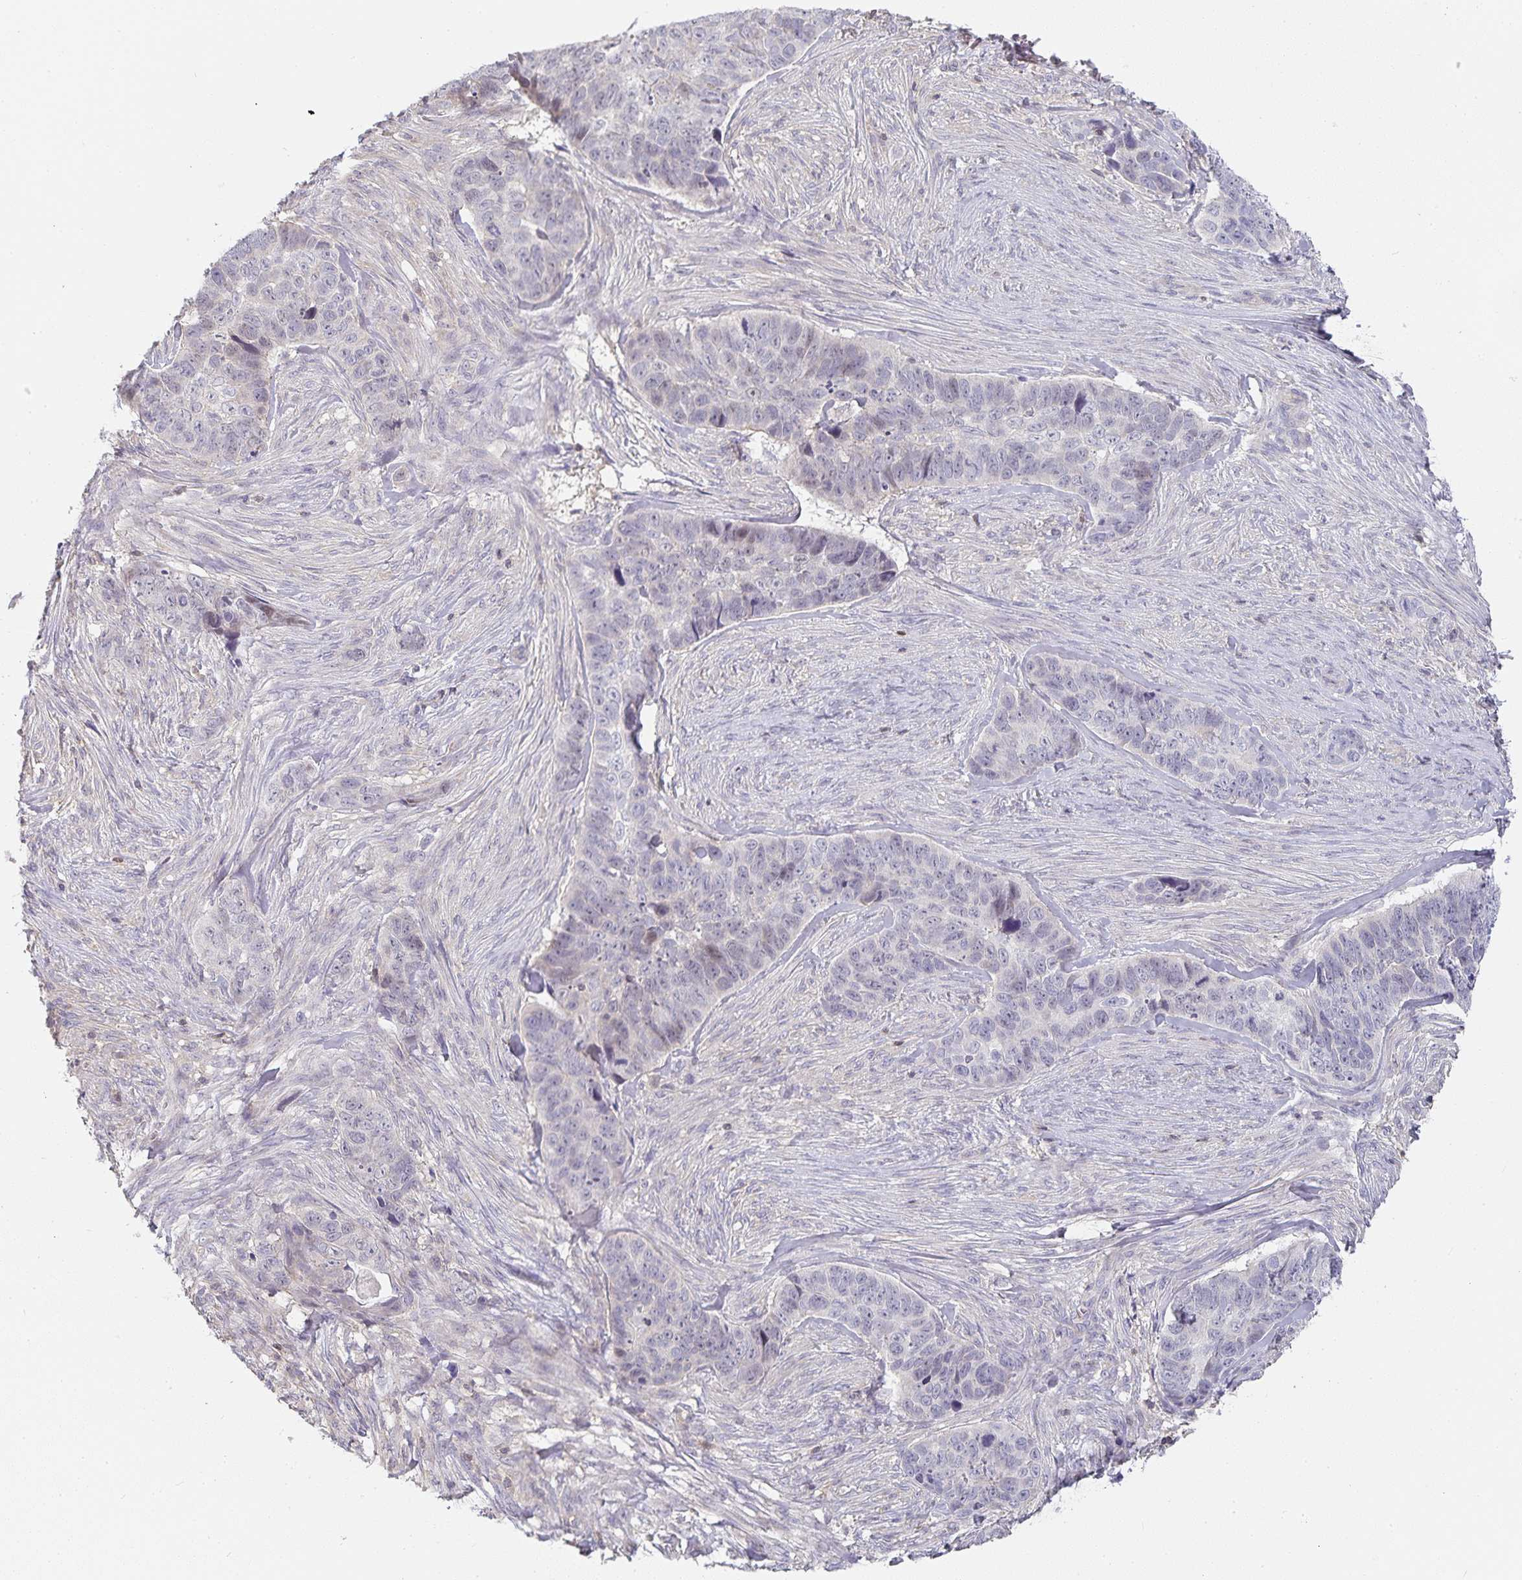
{"staining": {"intensity": "negative", "quantity": "none", "location": "none"}, "tissue": "skin cancer", "cell_type": "Tumor cells", "image_type": "cancer", "snomed": [{"axis": "morphology", "description": "Basal cell carcinoma"}, {"axis": "topography", "description": "Skin"}], "caption": "An immunohistochemistry (IHC) image of skin cancer (basal cell carcinoma) is shown. There is no staining in tumor cells of skin cancer (basal cell carcinoma). Nuclei are stained in blue.", "gene": "GATA3", "patient": {"sex": "female", "age": 82}}